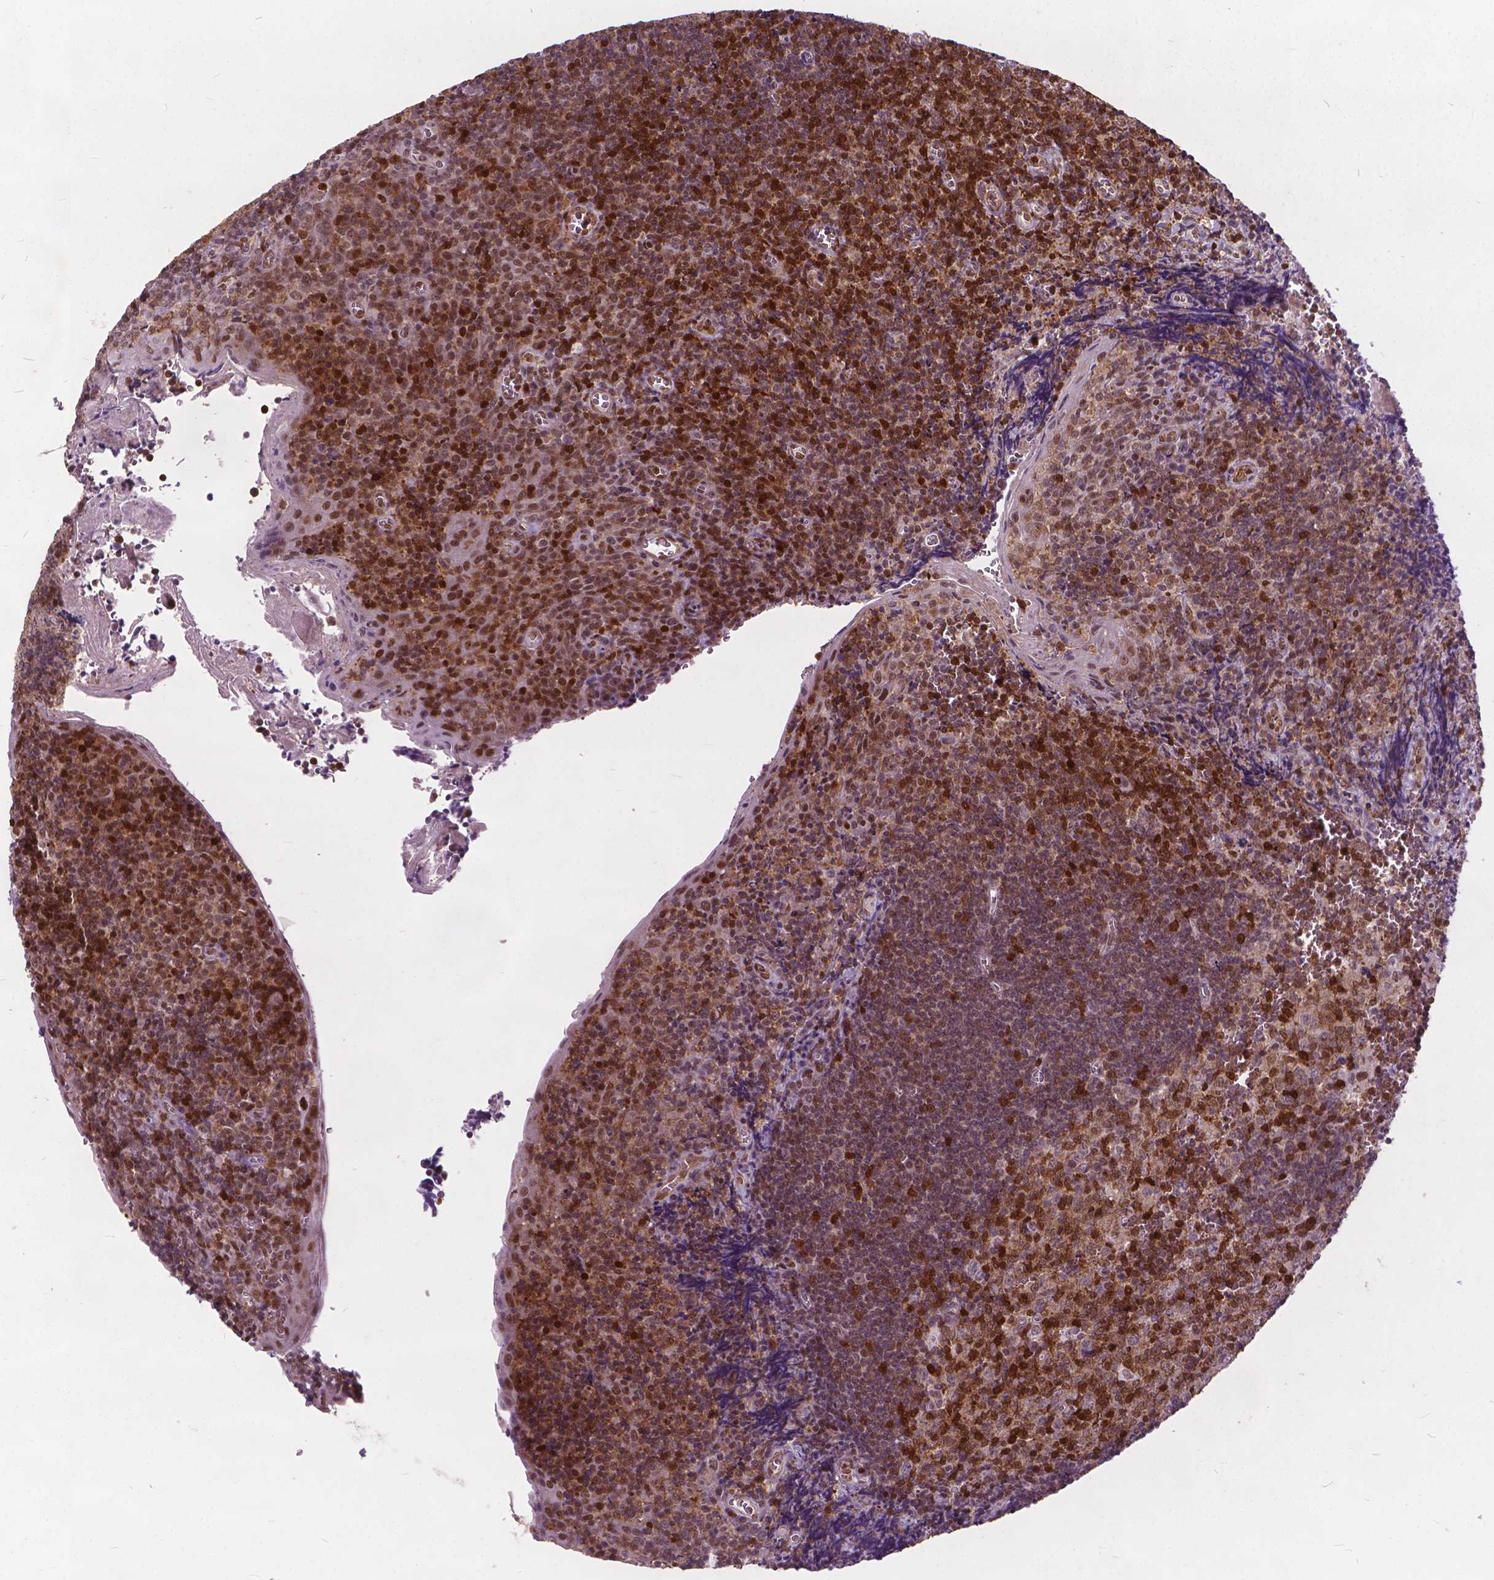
{"staining": {"intensity": "moderate", "quantity": ">75%", "location": "cytoplasmic/membranous,nuclear"}, "tissue": "tonsil", "cell_type": "Germinal center cells", "image_type": "normal", "snomed": [{"axis": "morphology", "description": "Normal tissue, NOS"}, {"axis": "morphology", "description": "Inflammation, NOS"}, {"axis": "topography", "description": "Tonsil"}], "caption": "Germinal center cells reveal medium levels of moderate cytoplasmic/membranous,nuclear staining in approximately >75% of cells in unremarkable tonsil. Using DAB (3,3'-diaminobenzidine) (brown) and hematoxylin (blue) stains, captured at high magnification using brightfield microscopy.", "gene": "STAT5B", "patient": {"sex": "female", "age": 31}}